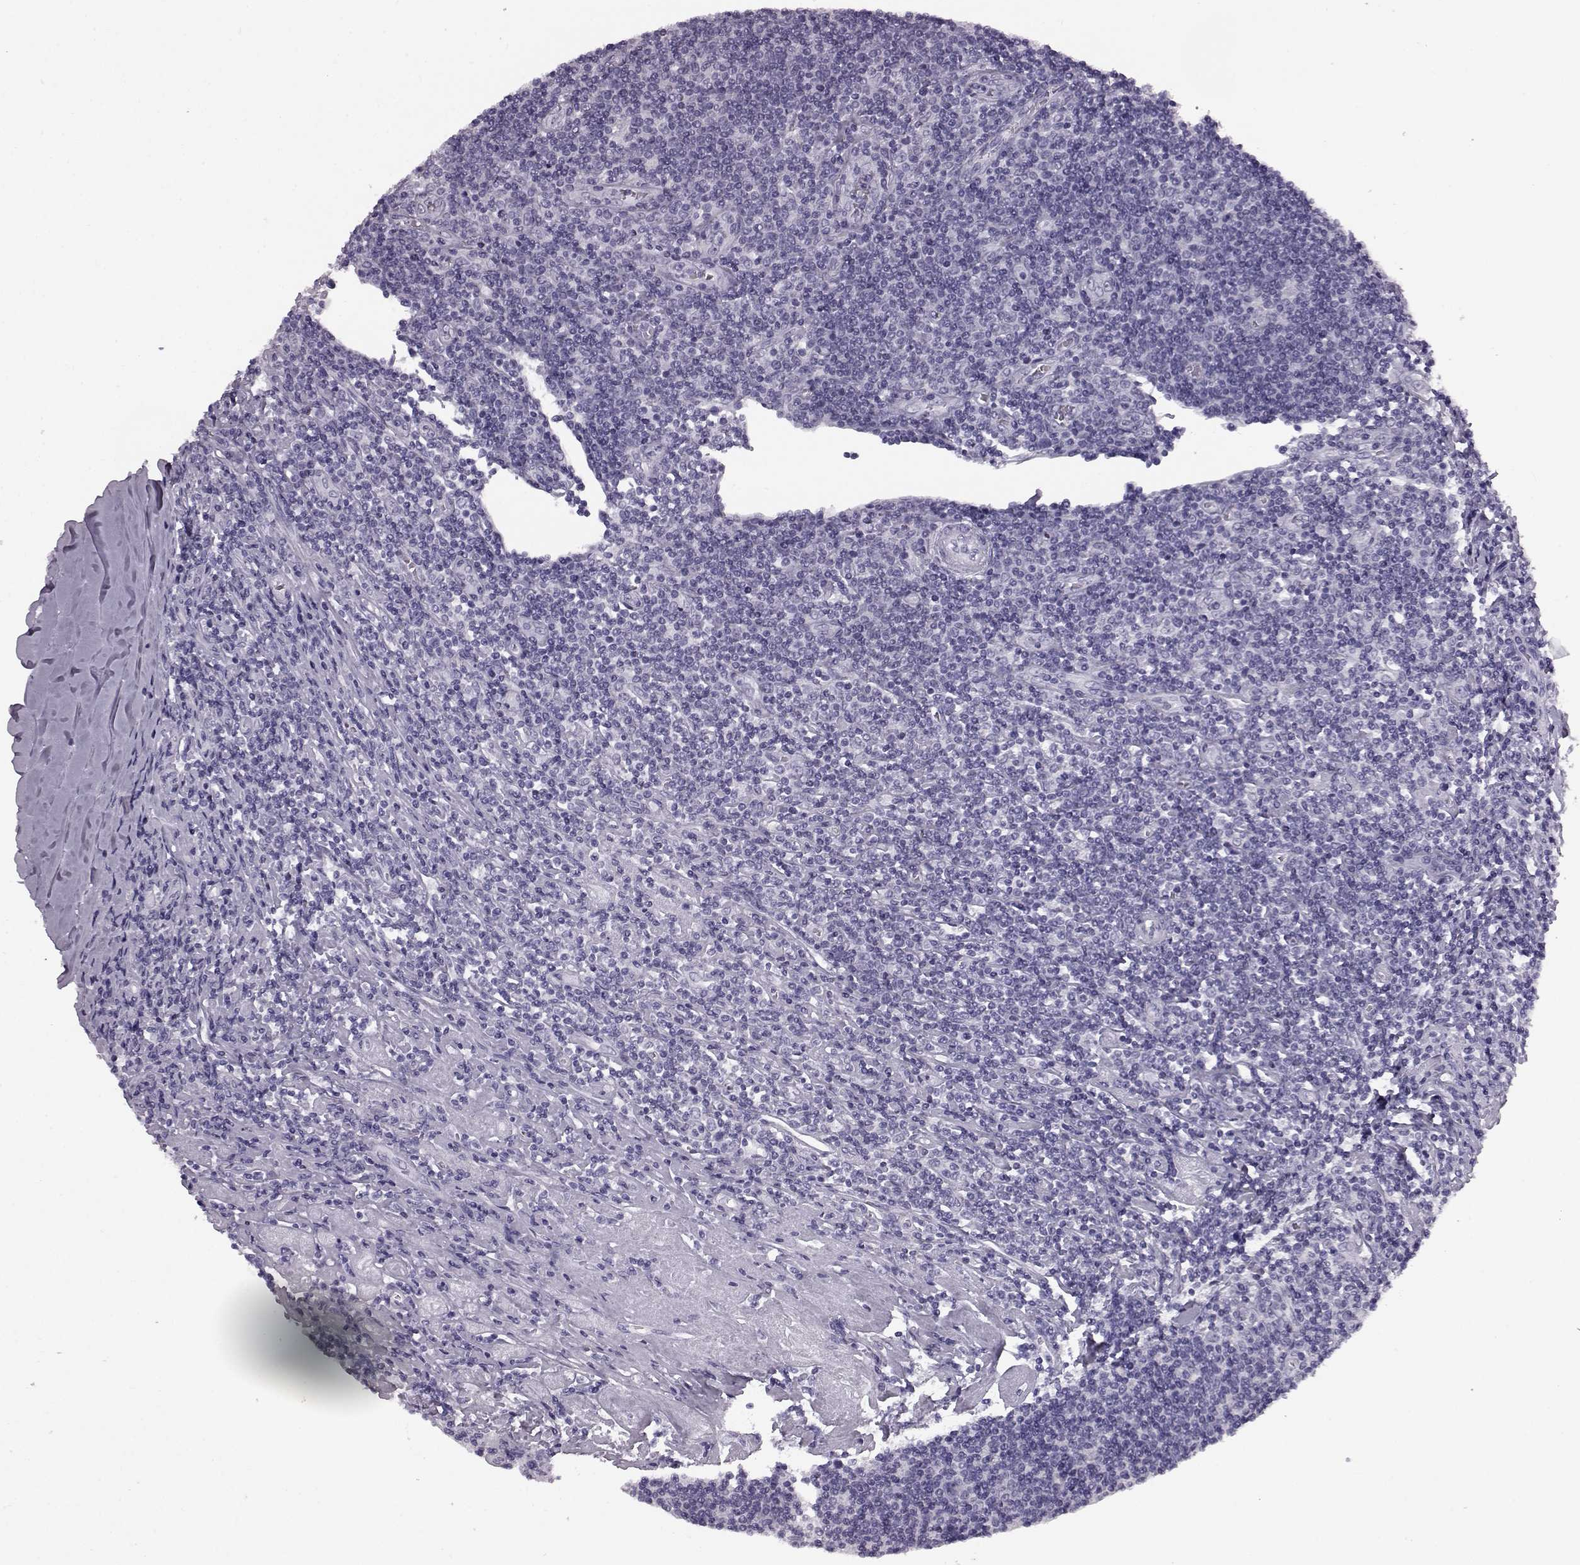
{"staining": {"intensity": "negative", "quantity": "none", "location": "none"}, "tissue": "lymphoma", "cell_type": "Tumor cells", "image_type": "cancer", "snomed": [{"axis": "morphology", "description": "Hodgkin's disease, NOS"}, {"axis": "topography", "description": "Lymph node"}], "caption": "DAB immunohistochemical staining of lymphoma demonstrates no significant expression in tumor cells.", "gene": "AIPL1", "patient": {"sex": "male", "age": 40}}